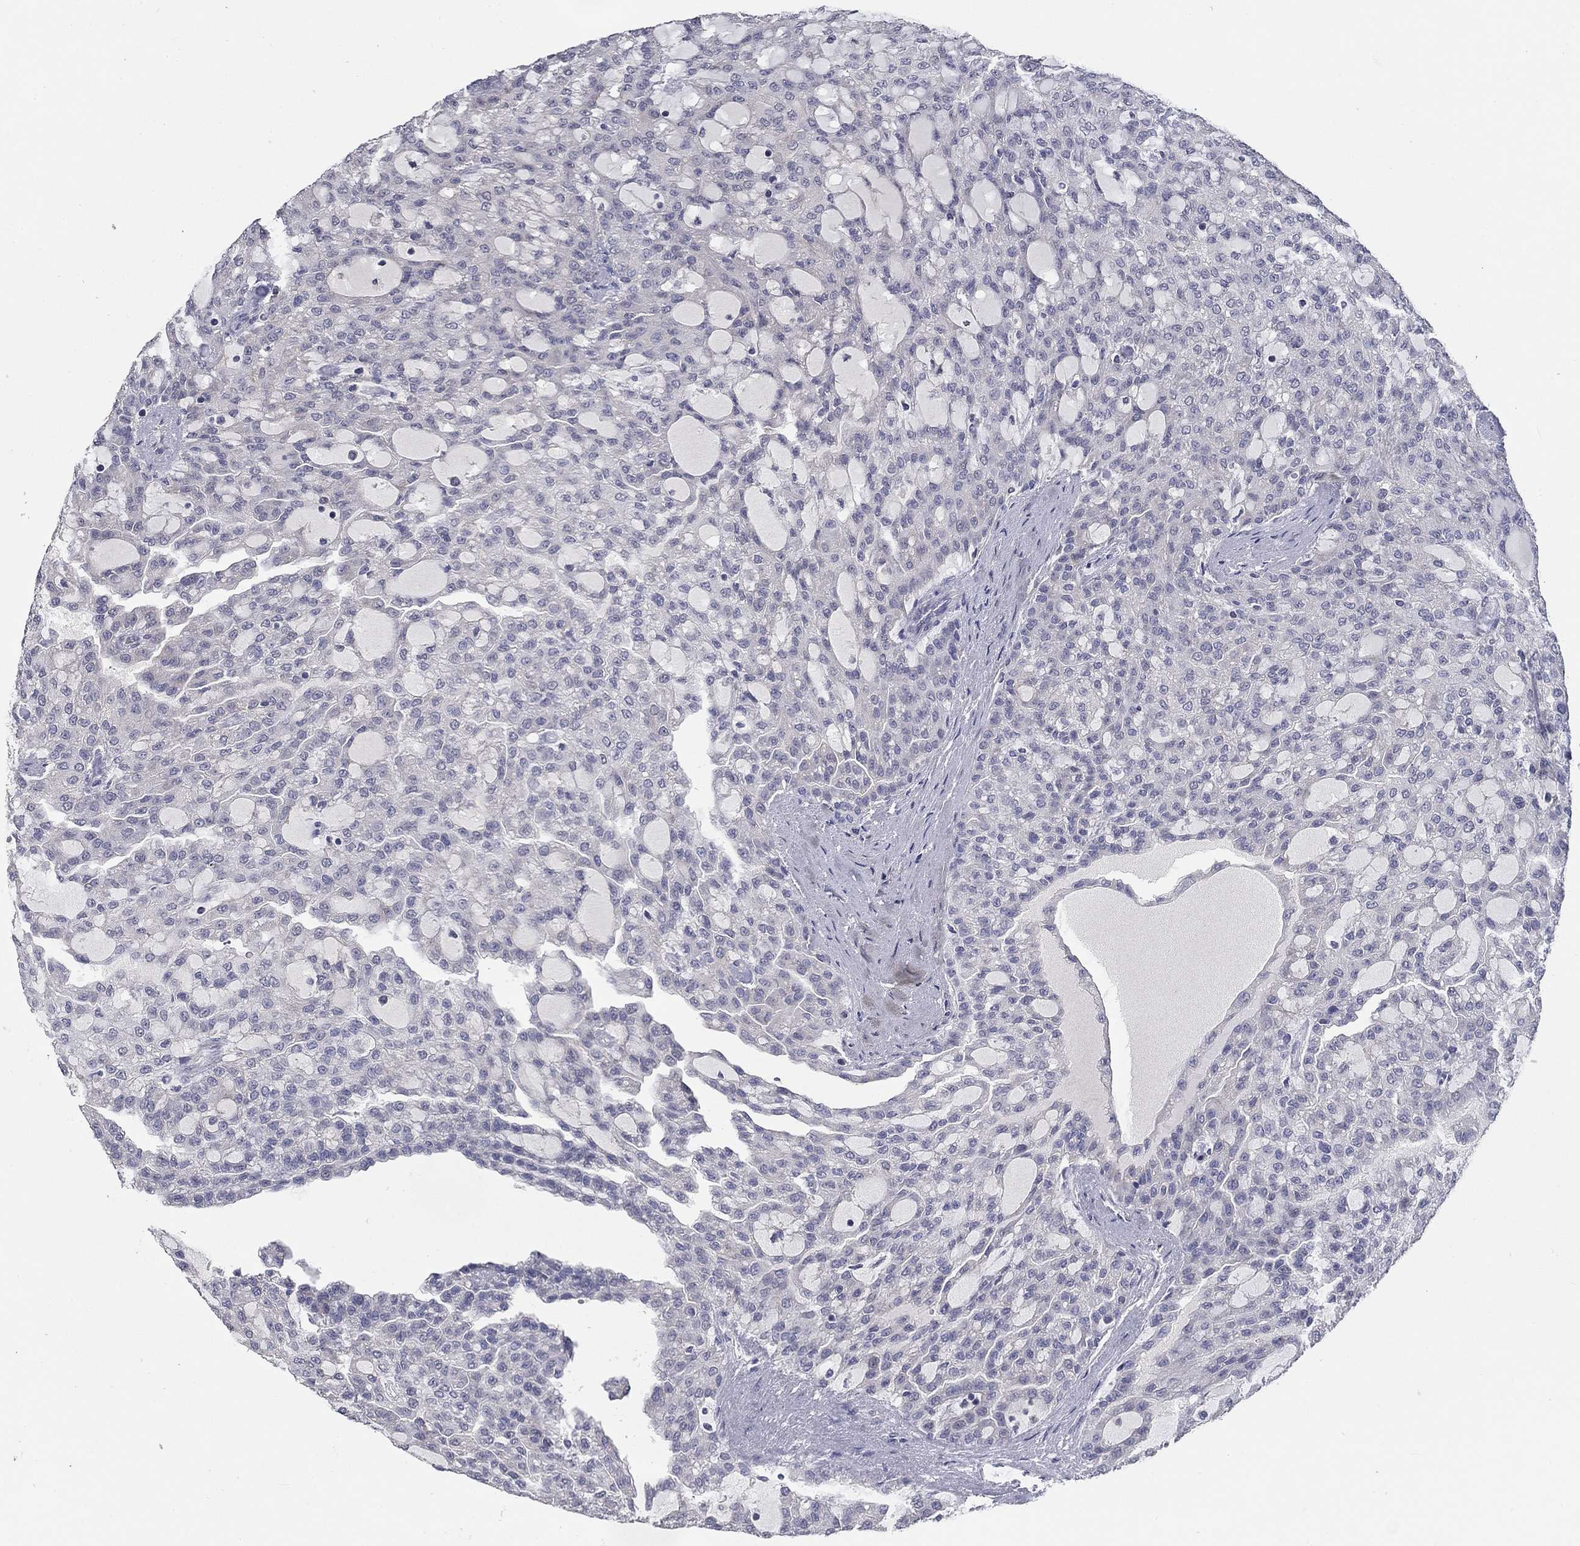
{"staining": {"intensity": "negative", "quantity": "none", "location": "none"}, "tissue": "renal cancer", "cell_type": "Tumor cells", "image_type": "cancer", "snomed": [{"axis": "morphology", "description": "Adenocarcinoma, NOS"}, {"axis": "topography", "description": "Kidney"}], "caption": "Immunohistochemical staining of renal cancer shows no significant staining in tumor cells. The staining is performed using DAB (3,3'-diaminobenzidine) brown chromogen with nuclei counter-stained in using hematoxylin.", "gene": "CD274", "patient": {"sex": "male", "age": 63}}